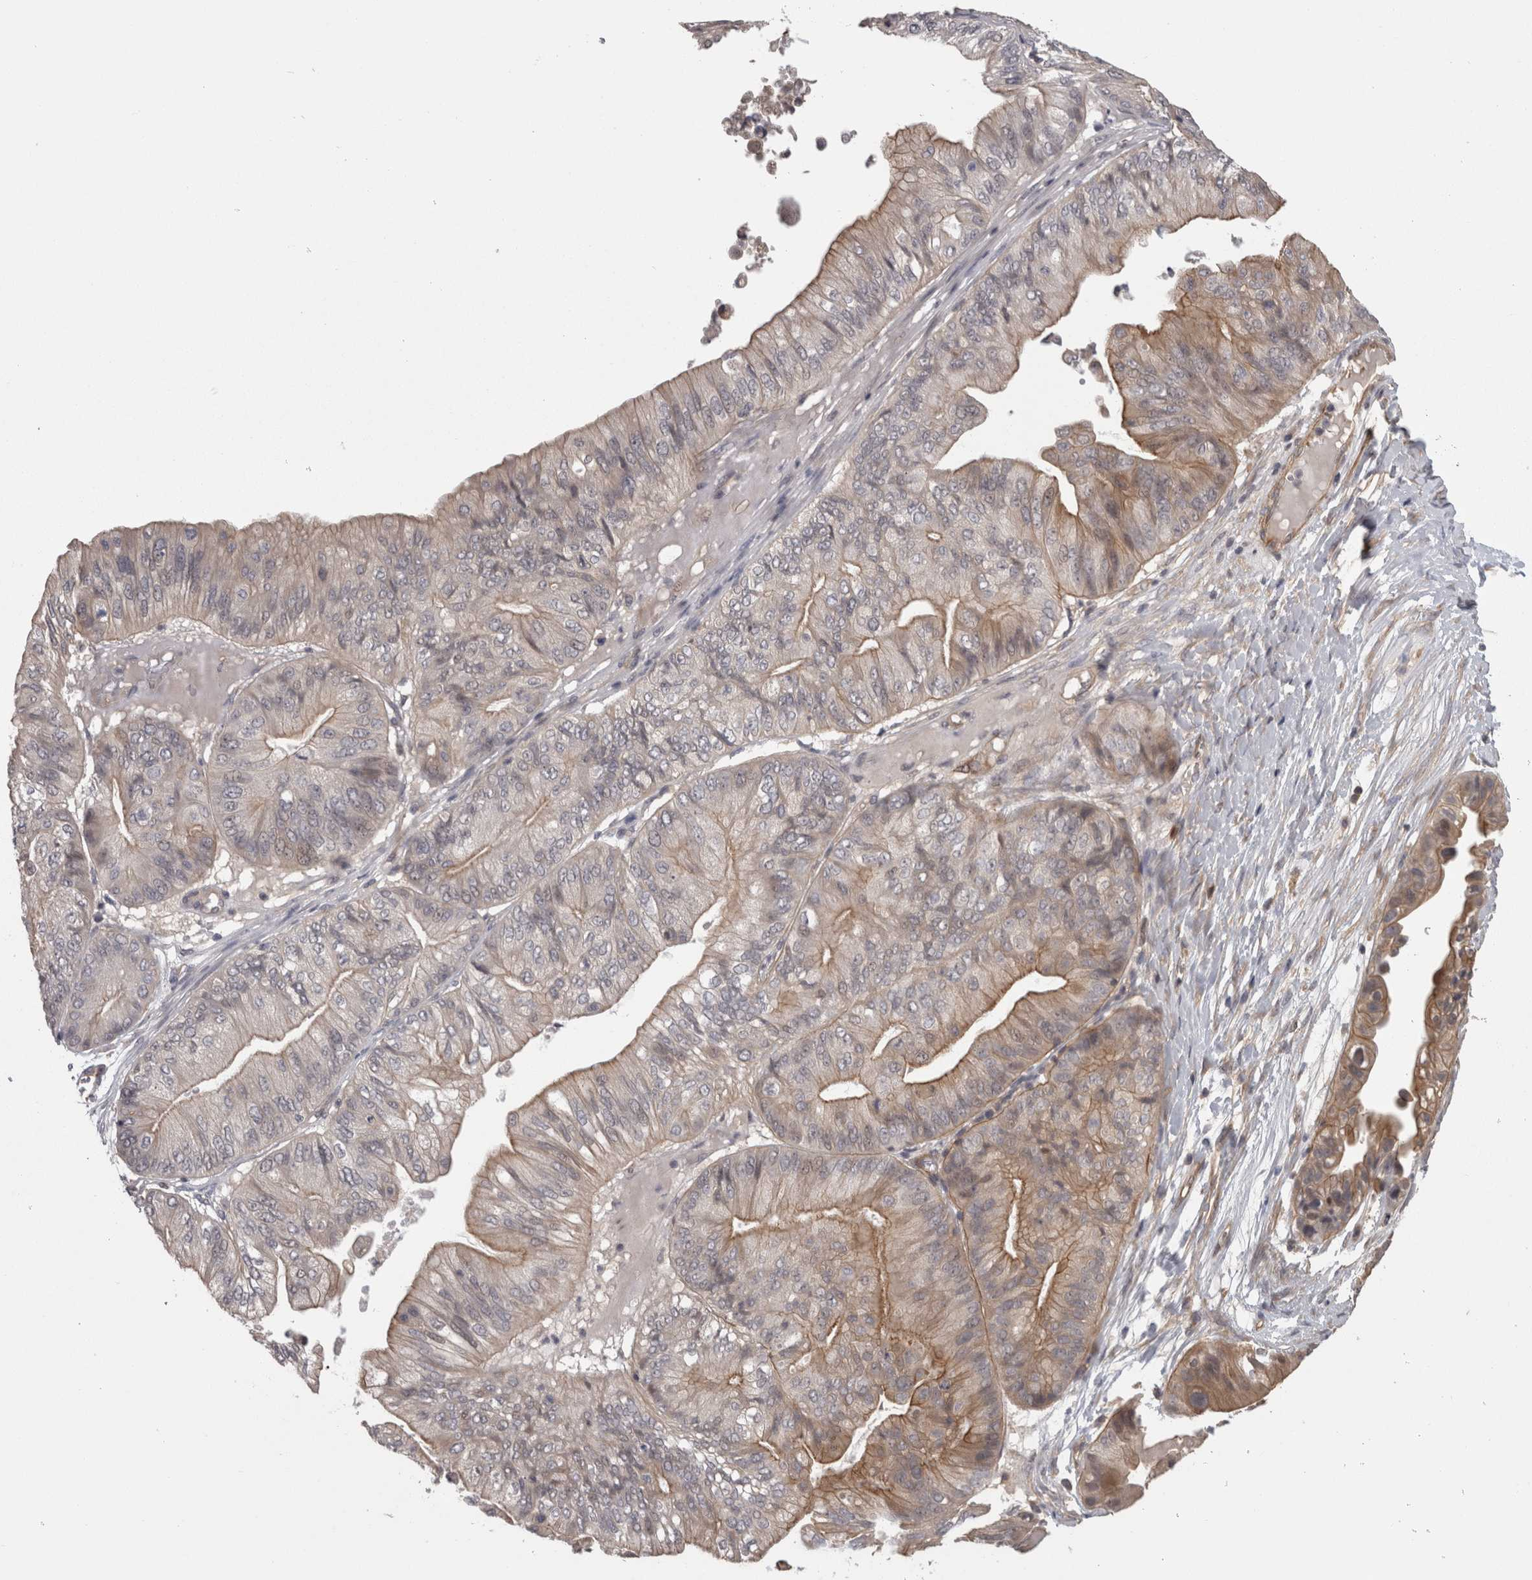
{"staining": {"intensity": "weak", "quantity": "<25%", "location": "cytoplasmic/membranous"}, "tissue": "ovarian cancer", "cell_type": "Tumor cells", "image_type": "cancer", "snomed": [{"axis": "morphology", "description": "Cystadenocarcinoma, mucinous, NOS"}, {"axis": "topography", "description": "Ovary"}], "caption": "IHC of ovarian cancer displays no expression in tumor cells.", "gene": "RMDN1", "patient": {"sex": "female", "age": 61}}